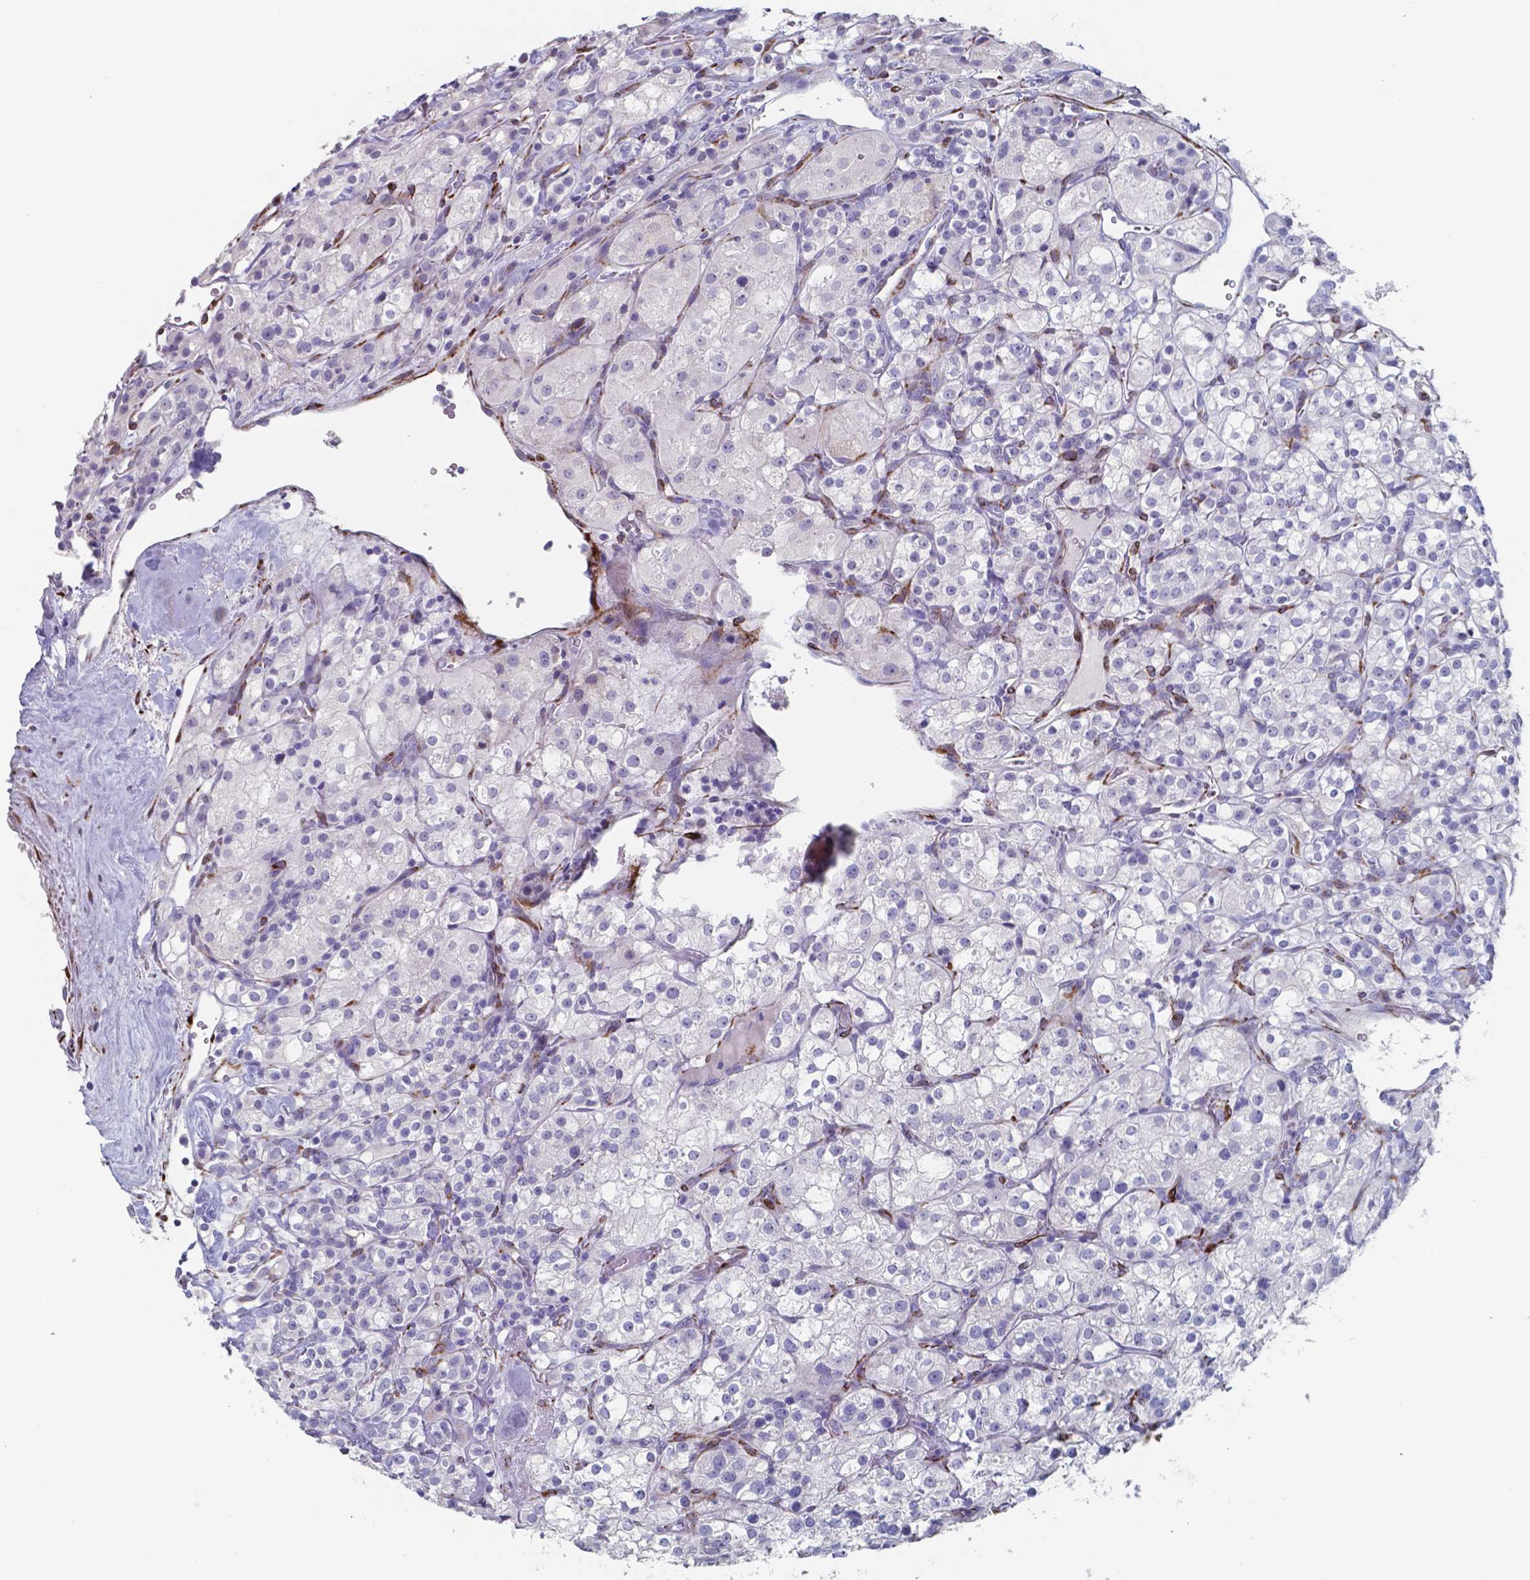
{"staining": {"intensity": "negative", "quantity": "none", "location": "none"}, "tissue": "renal cancer", "cell_type": "Tumor cells", "image_type": "cancer", "snomed": [{"axis": "morphology", "description": "Adenocarcinoma, NOS"}, {"axis": "topography", "description": "Kidney"}], "caption": "IHC of adenocarcinoma (renal) exhibits no expression in tumor cells. (DAB (3,3'-diaminobenzidine) immunohistochemistry, high magnification).", "gene": "PLA2R1", "patient": {"sex": "male", "age": 77}}